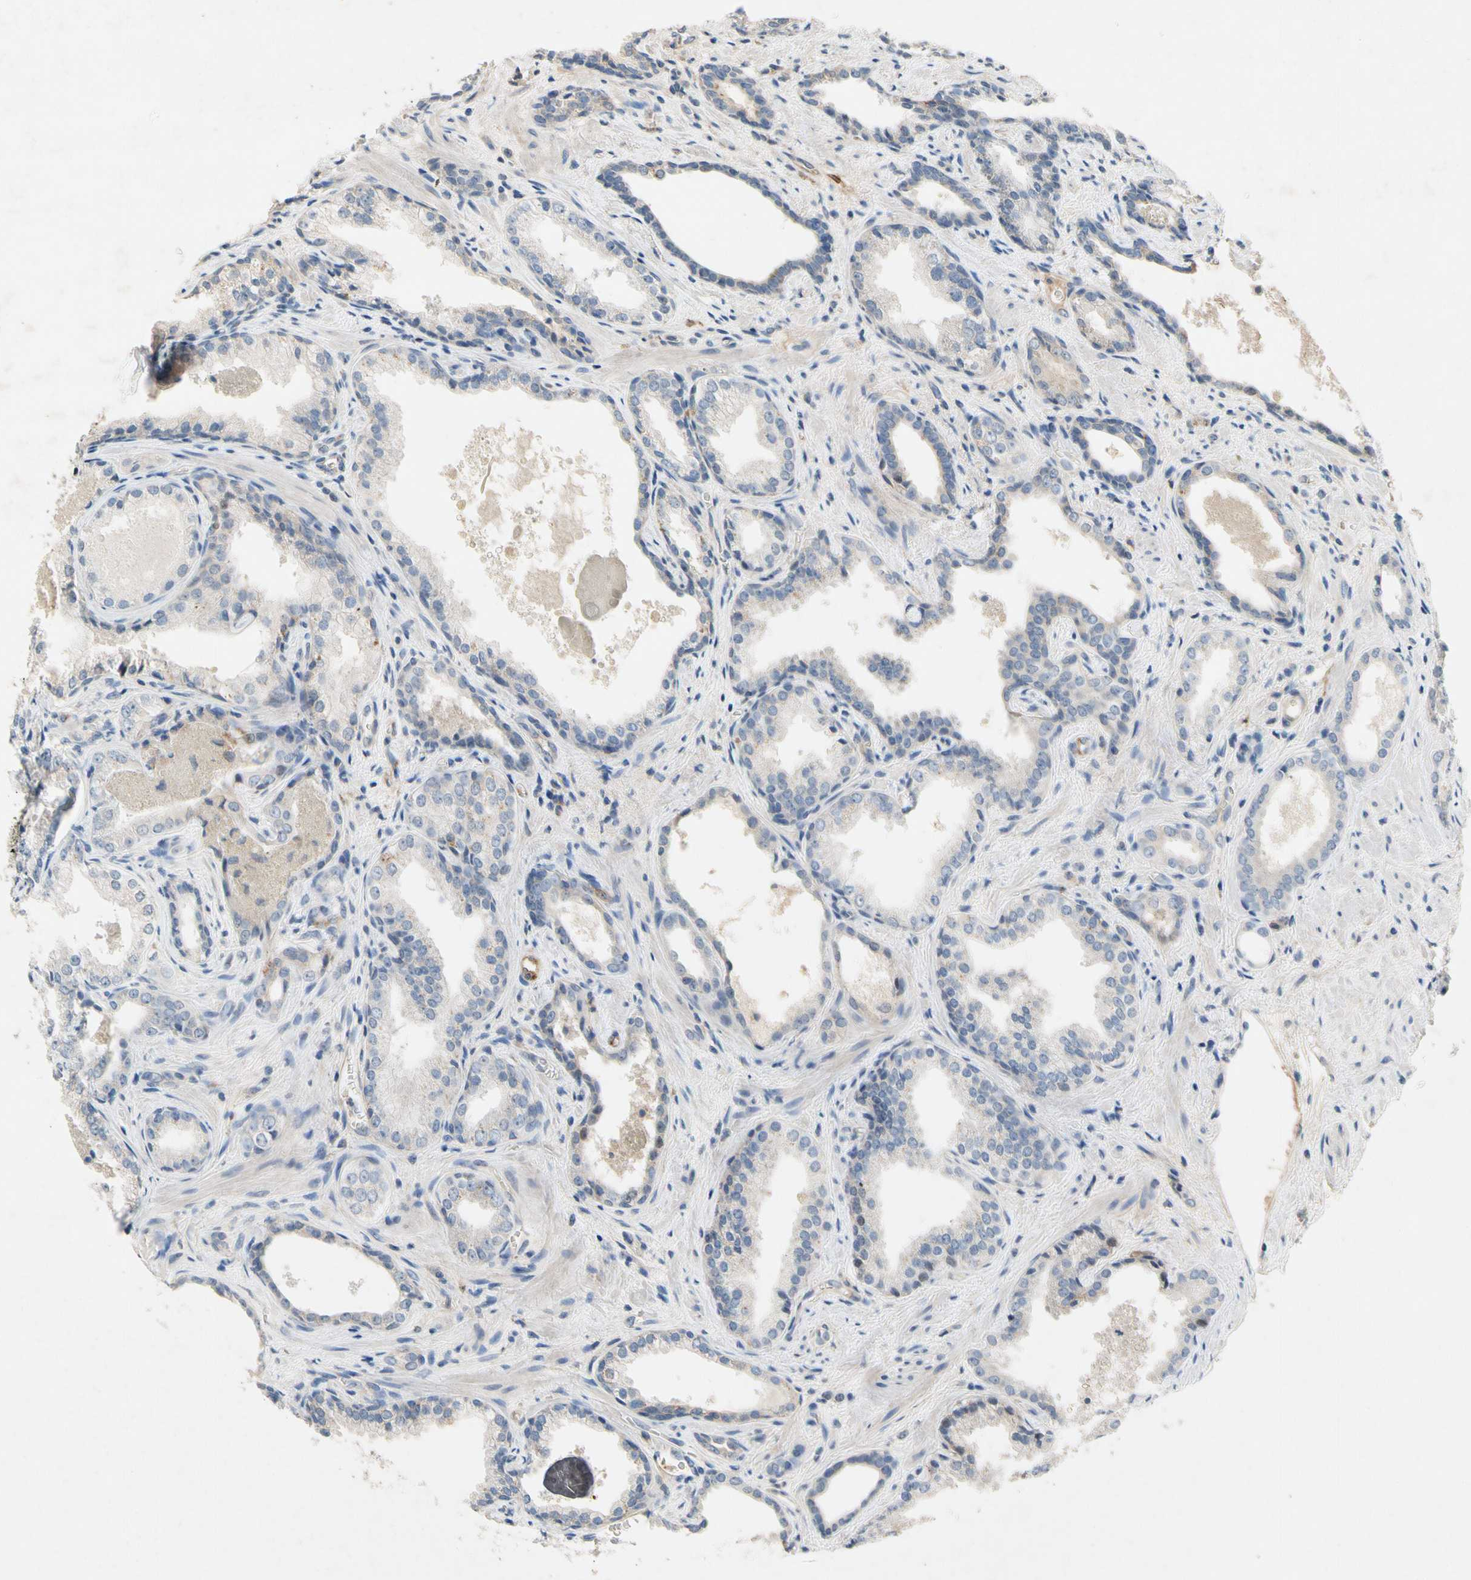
{"staining": {"intensity": "weak", "quantity": "<25%", "location": "cytoplasmic/membranous"}, "tissue": "prostate cancer", "cell_type": "Tumor cells", "image_type": "cancer", "snomed": [{"axis": "morphology", "description": "Adenocarcinoma, Low grade"}, {"axis": "topography", "description": "Prostate"}], "caption": "Photomicrograph shows no protein staining in tumor cells of low-grade adenocarcinoma (prostate) tissue. The staining was performed using DAB (3,3'-diaminobenzidine) to visualize the protein expression in brown, while the nuclei were stained in blue with hematoxylin (Magnification: 20x).", "gene": "NDFIP2", "patient": {"sex": "male", "age": 60}}